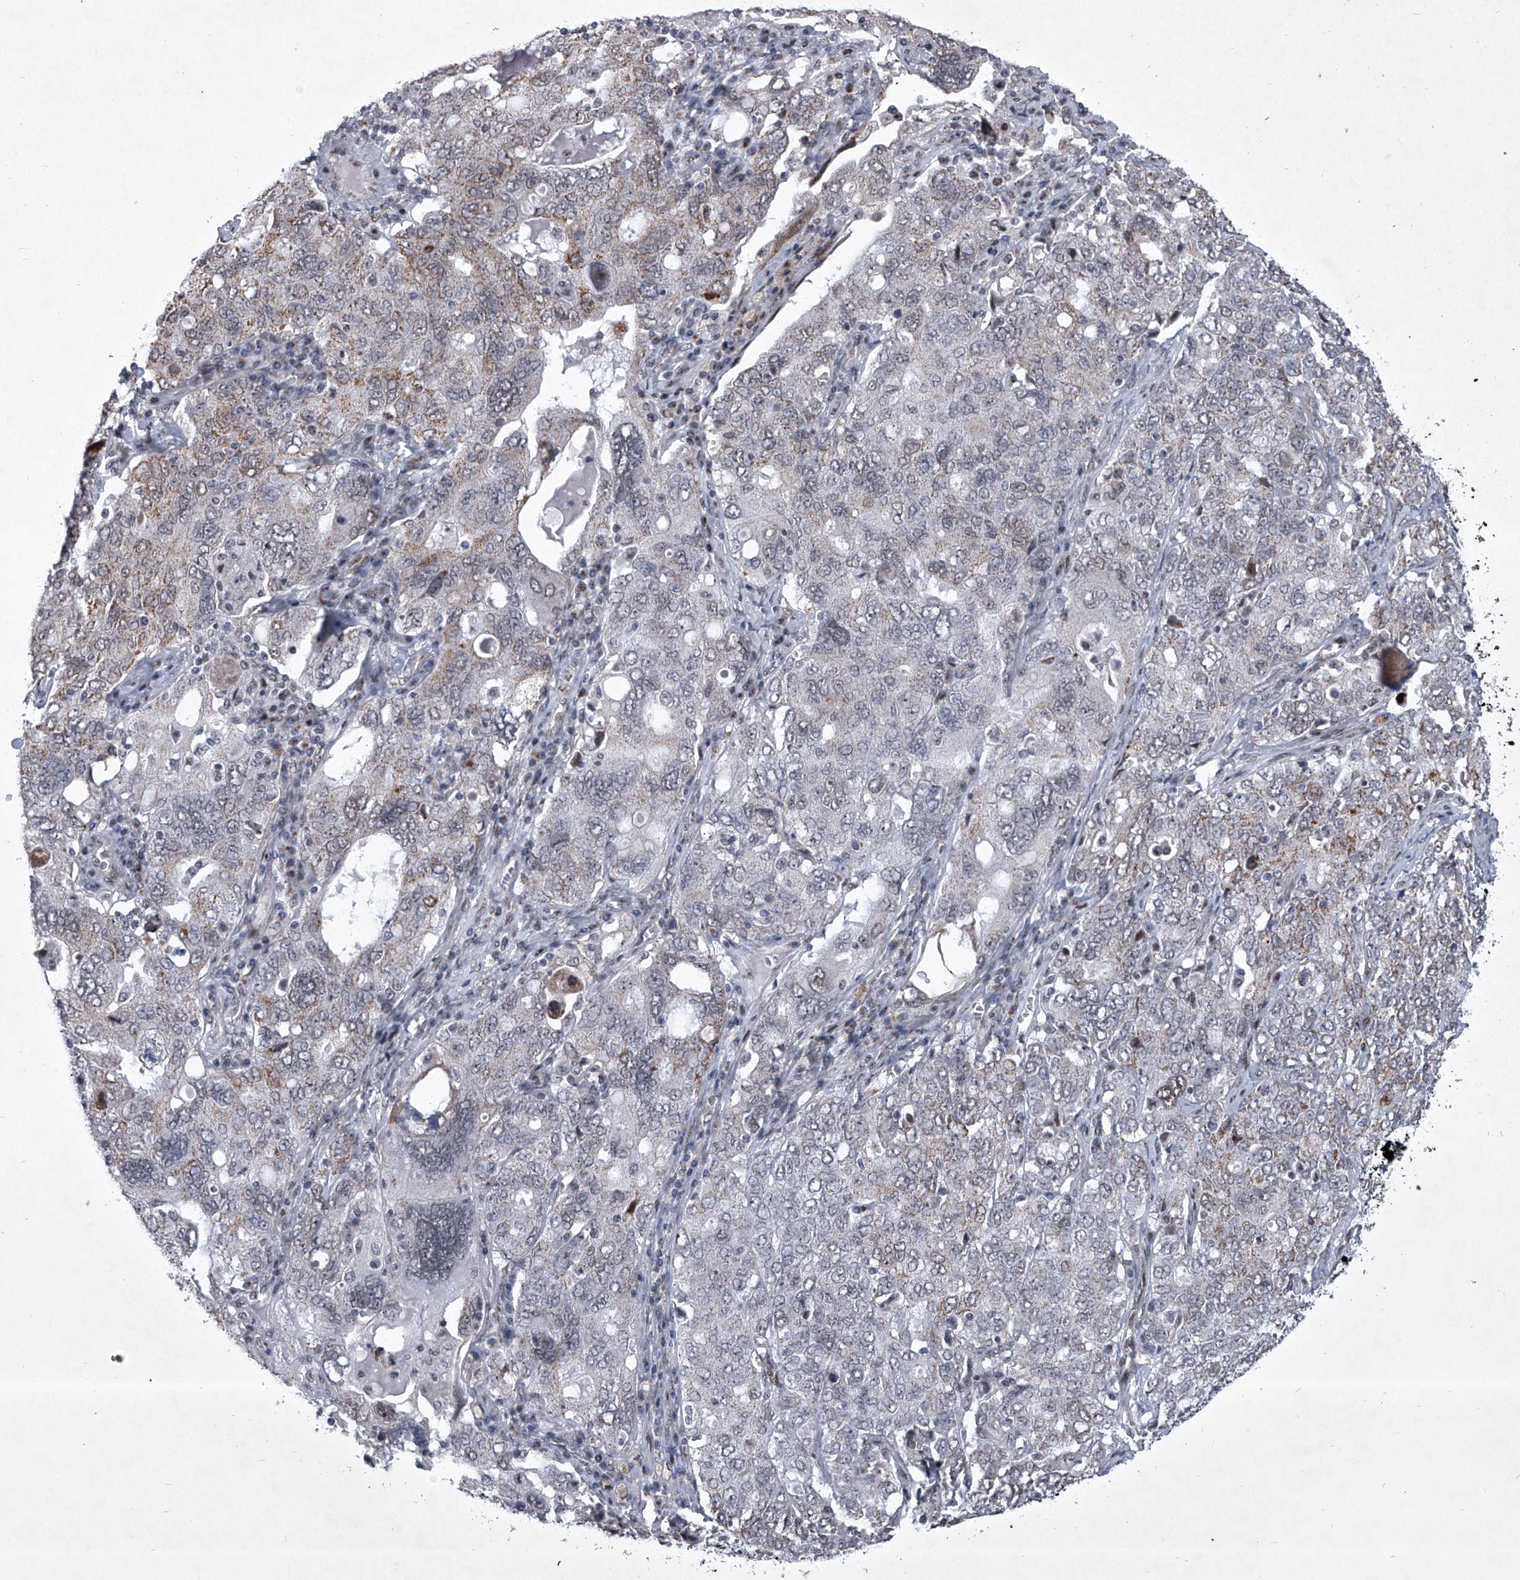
{"staining": {"intensity": "moderate", "quantity": "<25%", "location": "cytoplasmic/membranous"}, "tissue": "ovarian cancer", "cell_type": "Tumor cells", "image_type": "cancer", "snomed": [{"axis": "morphology", "description": "Carcinoma, endometroid"}, {"axis": "topography", "description": "Ovary"}], "caption": "Immunohistochemical staining of human ovarian cancer (endometroid carcinoma) displays low levels of moderate cytoplasmic/membranous protein expression in about <25% of tumor cells.", "gene": "MLLT1", "patient": {"sex": "female", "age": 62}}